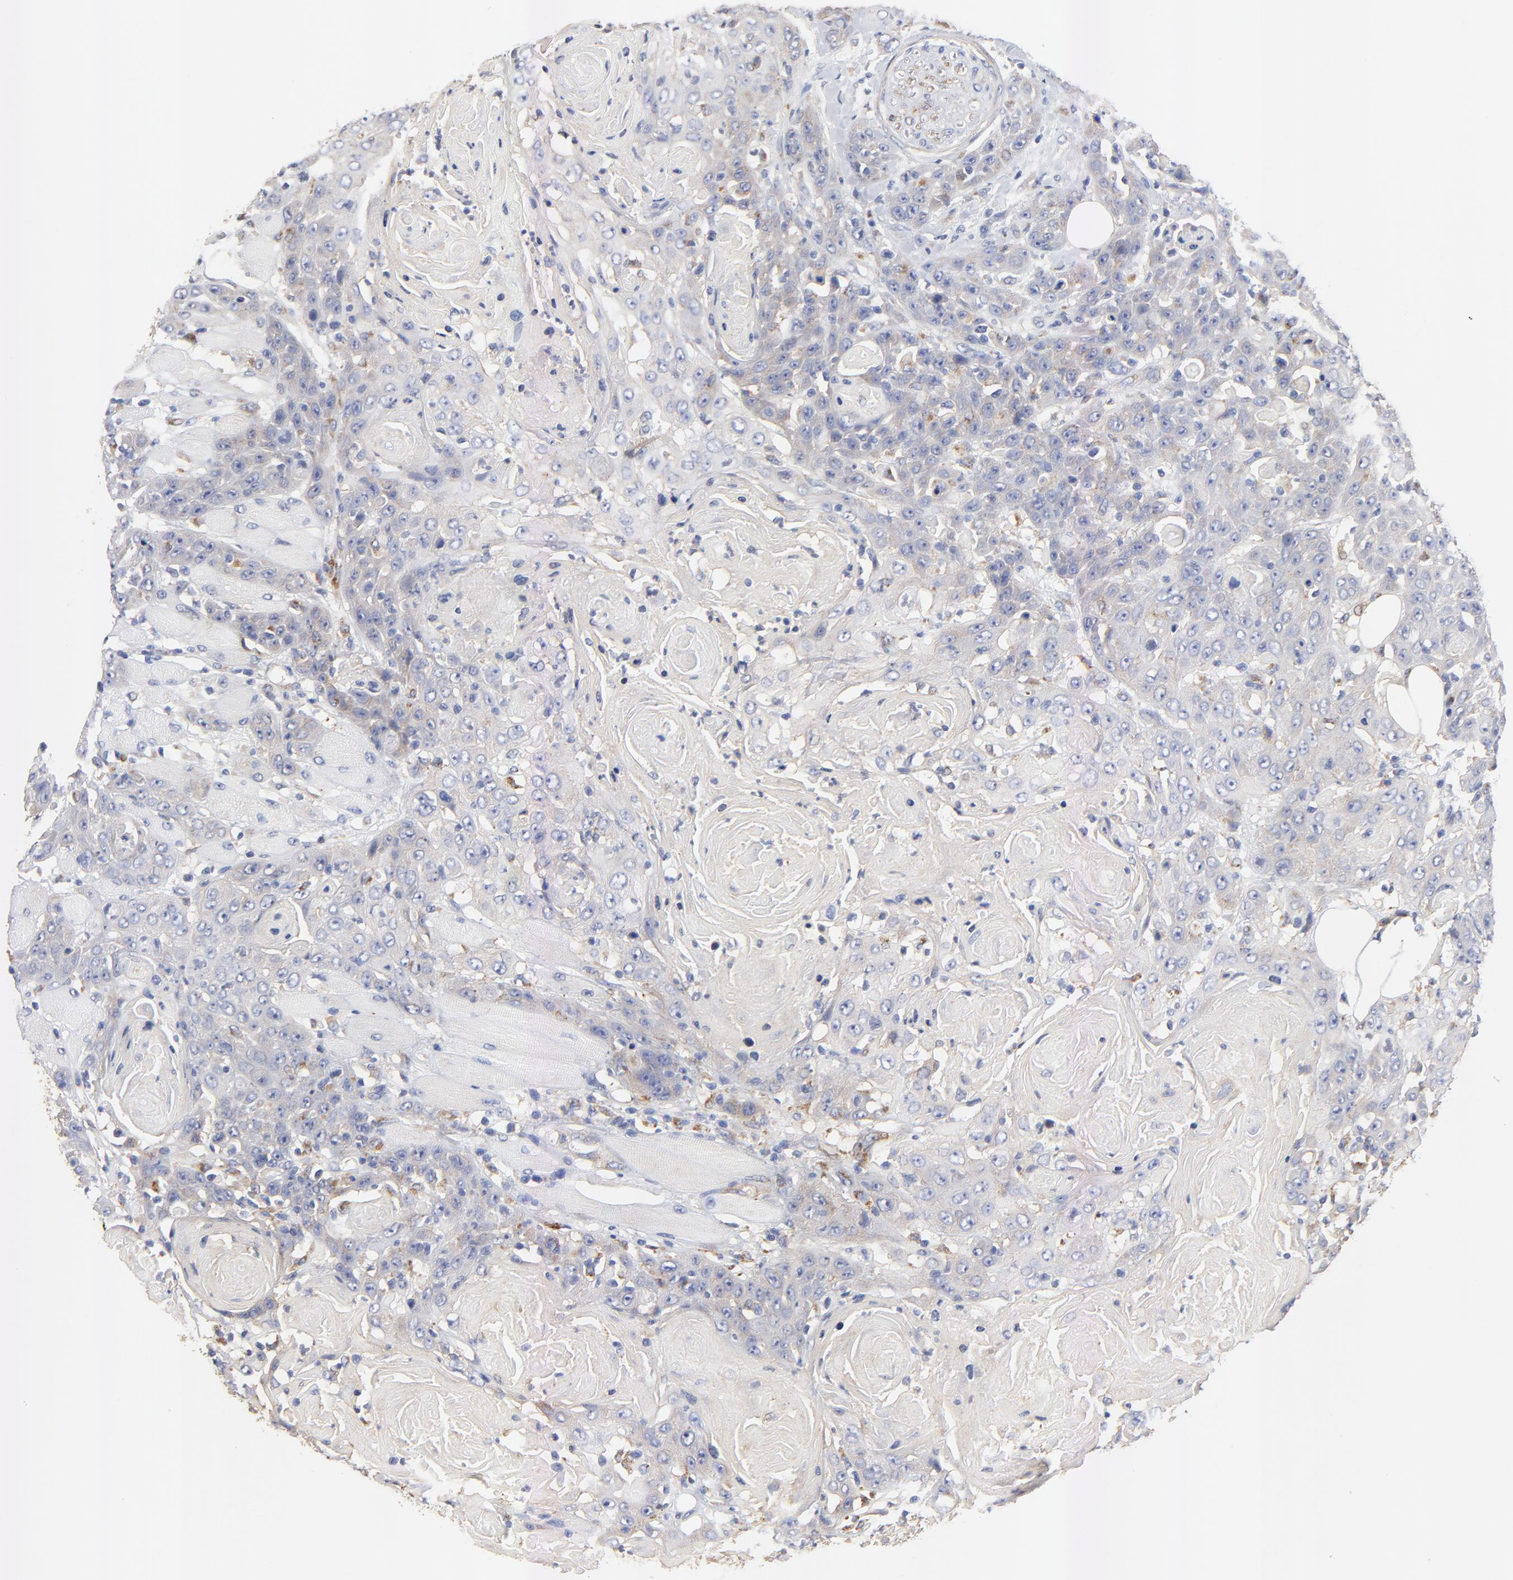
{"staining": {"intensity": "weak", "quantity": "25%-75%", "location": "cytoplasmic/membranous"}, "tissue": "head and neck cancer", "cell_type": "Tumor cells", "image_type": "cancer", "snomed": [{"axis": "morphology", "description": "Squamous cell carcinoma, NOS"}, {"axis": "topography", "description": "Head-Neck"}], "caption": "This image reveals IHC staining of human head and neck cancer (squamous cell carcinoma), with low weak cytoplasmic/membranous positivity in approximately 25%-75% of tumor cells.", "gene": "FBXL2", "patient": {"sex": "female", "age": 84}}